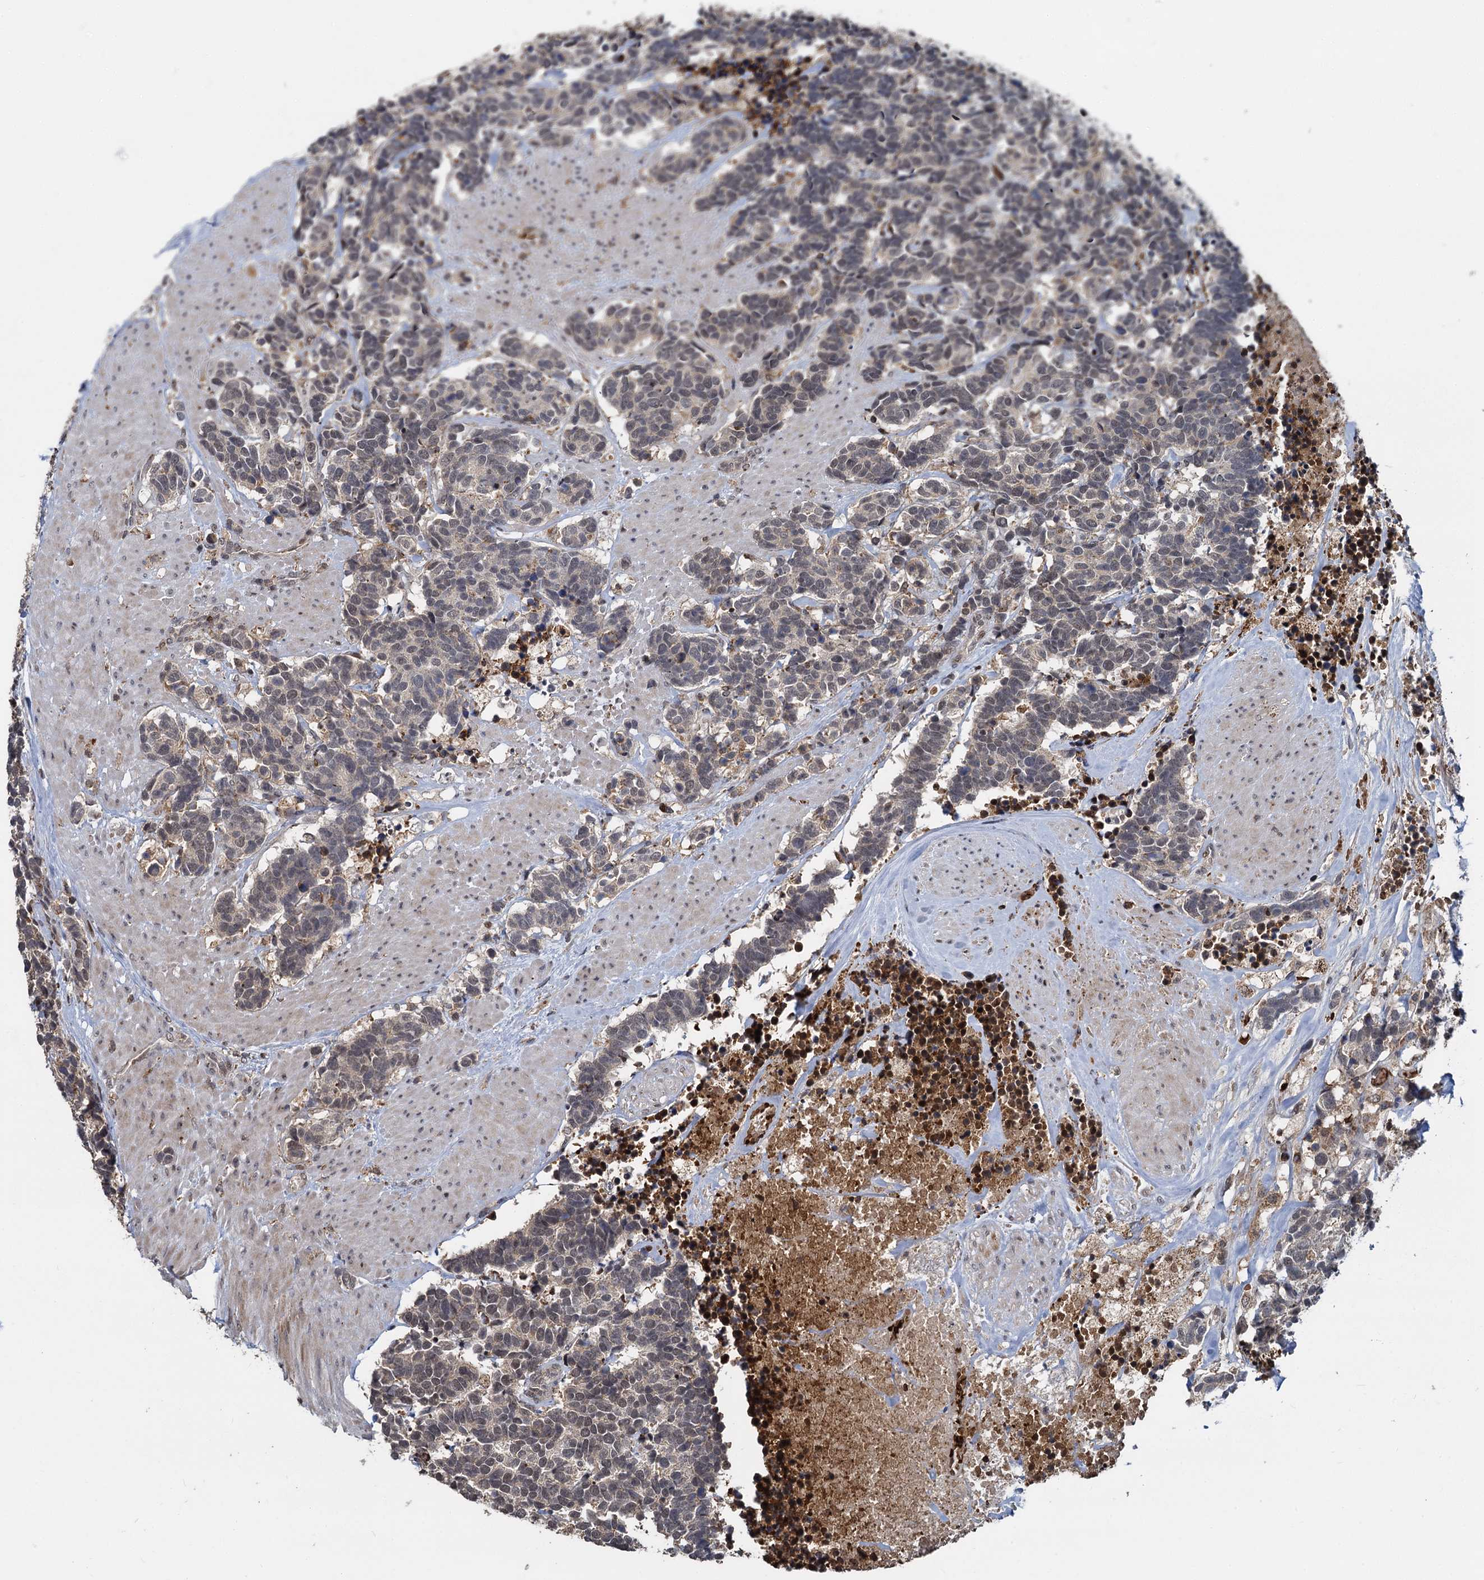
{"staining": {"intensity": "weak", "quantity": "<25%", "location": "nuclear"}, "tissue": "carcinoid", "cell_type": "Tumor cells", "image_type": "cancer", "snomed": [{"axis": "morphology", "description": "Carcinoma, NOS"}, {"axis": "morphology", "description": "Carcinoid, malignant, NOS"}, {"axis": "topography", "description": "Urinary bladder"}], "caption": "There is no significant expression in tumor cells of carcinoid. (DAB IHC, high magnification).", "gene": "FANCI", "patient": {"sex": "male", "age": 57}}